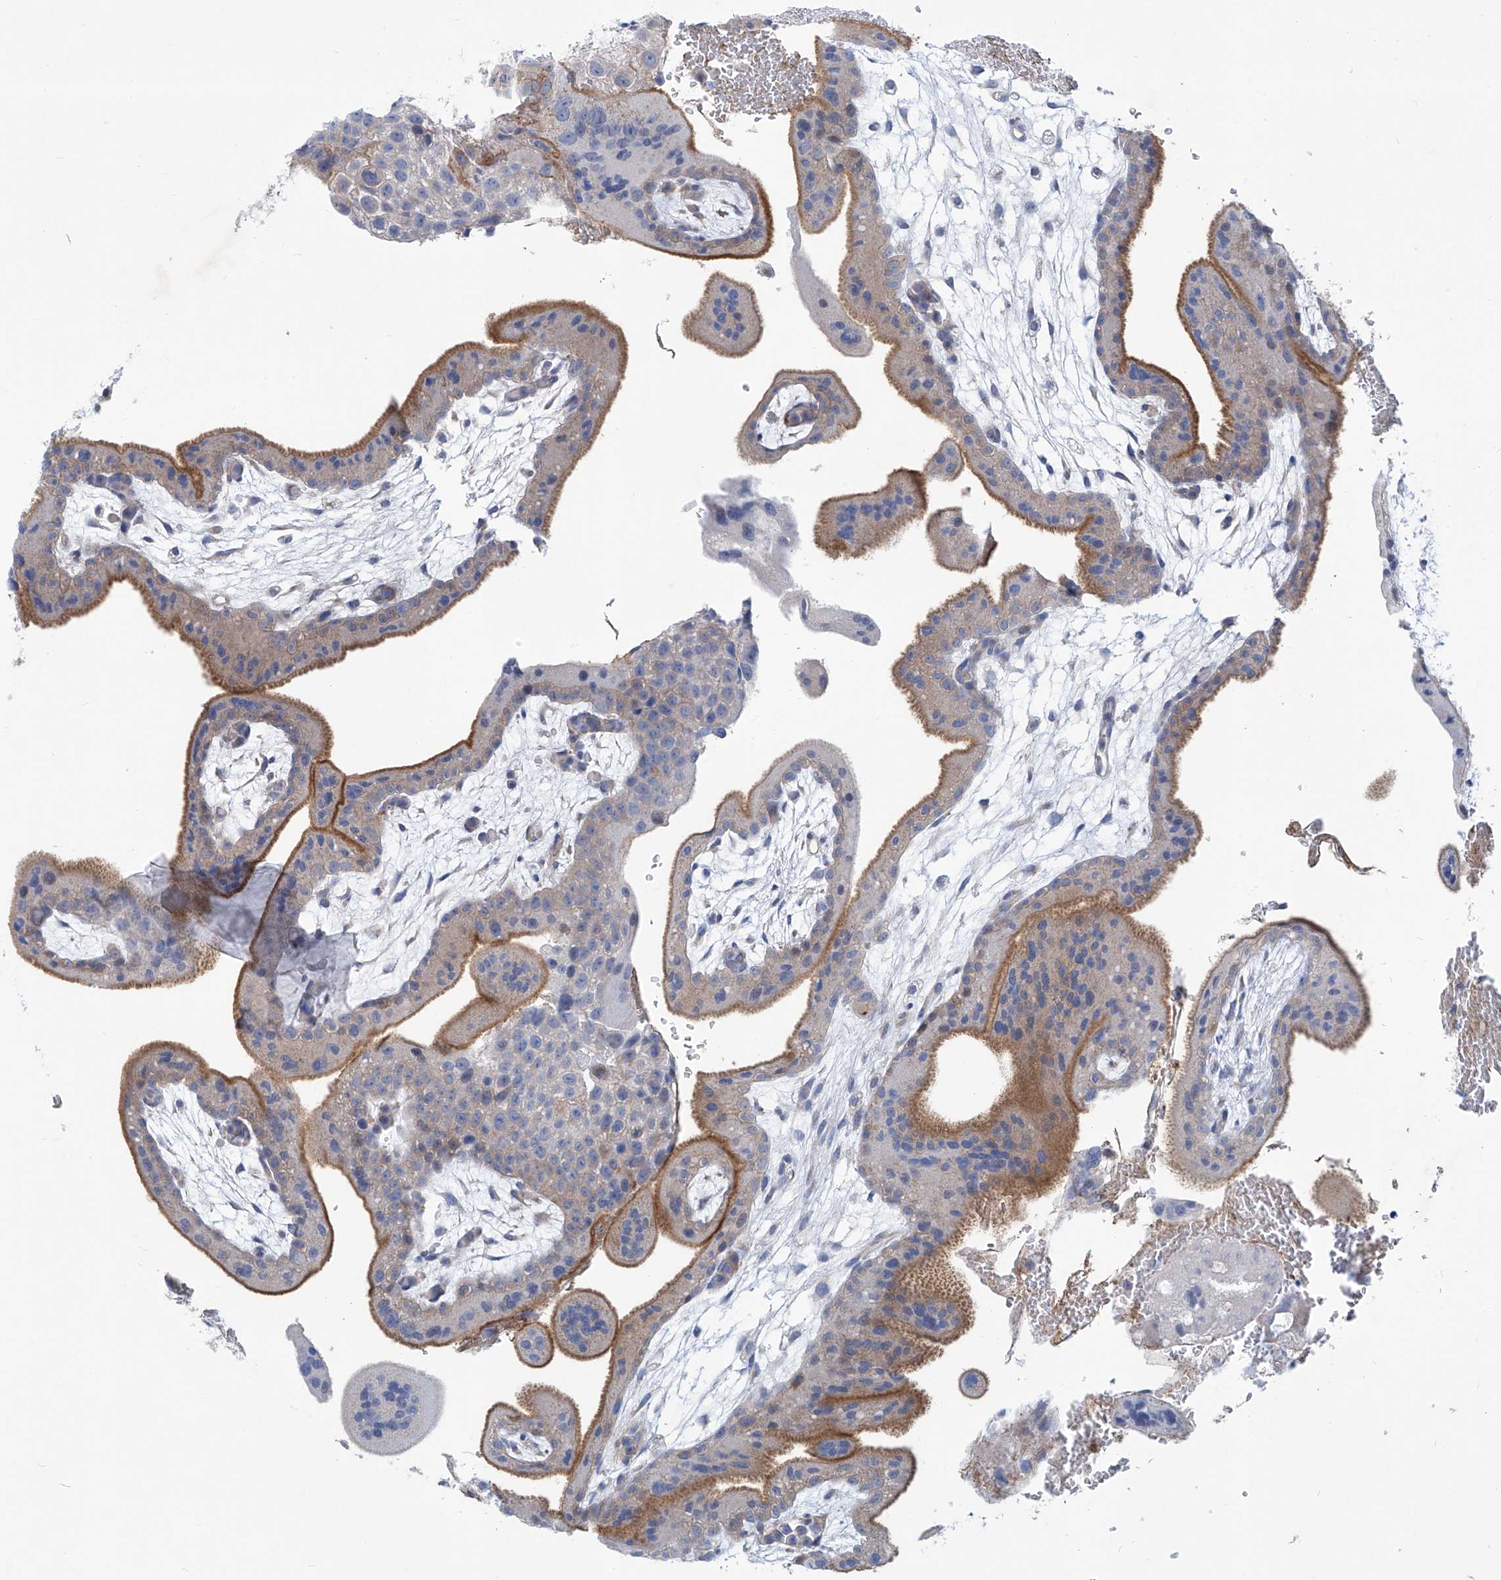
{"staining": {"intensity": "moderate", "quantity": "25%-75%", "location": "cytoplasmic/membranous"}, "tissue": "placenta", "cell_type": "Trophoblastic cells", "image_type": "normal", "snomed": [{"axis": "morphology", "description": "Normal tissue, NOS"}, {"axis": "topography", "description": "Placenta"}], "caption": "This image shows normal placenta stained with IHC to label a protein in brown. The cytoplasmic/membranous of trophoblastic cells show moderate positivity for the protein. Nuclei are counter-stained blue.", "gene": "TNN", "patient": {"sex": "female", "age": 35}}